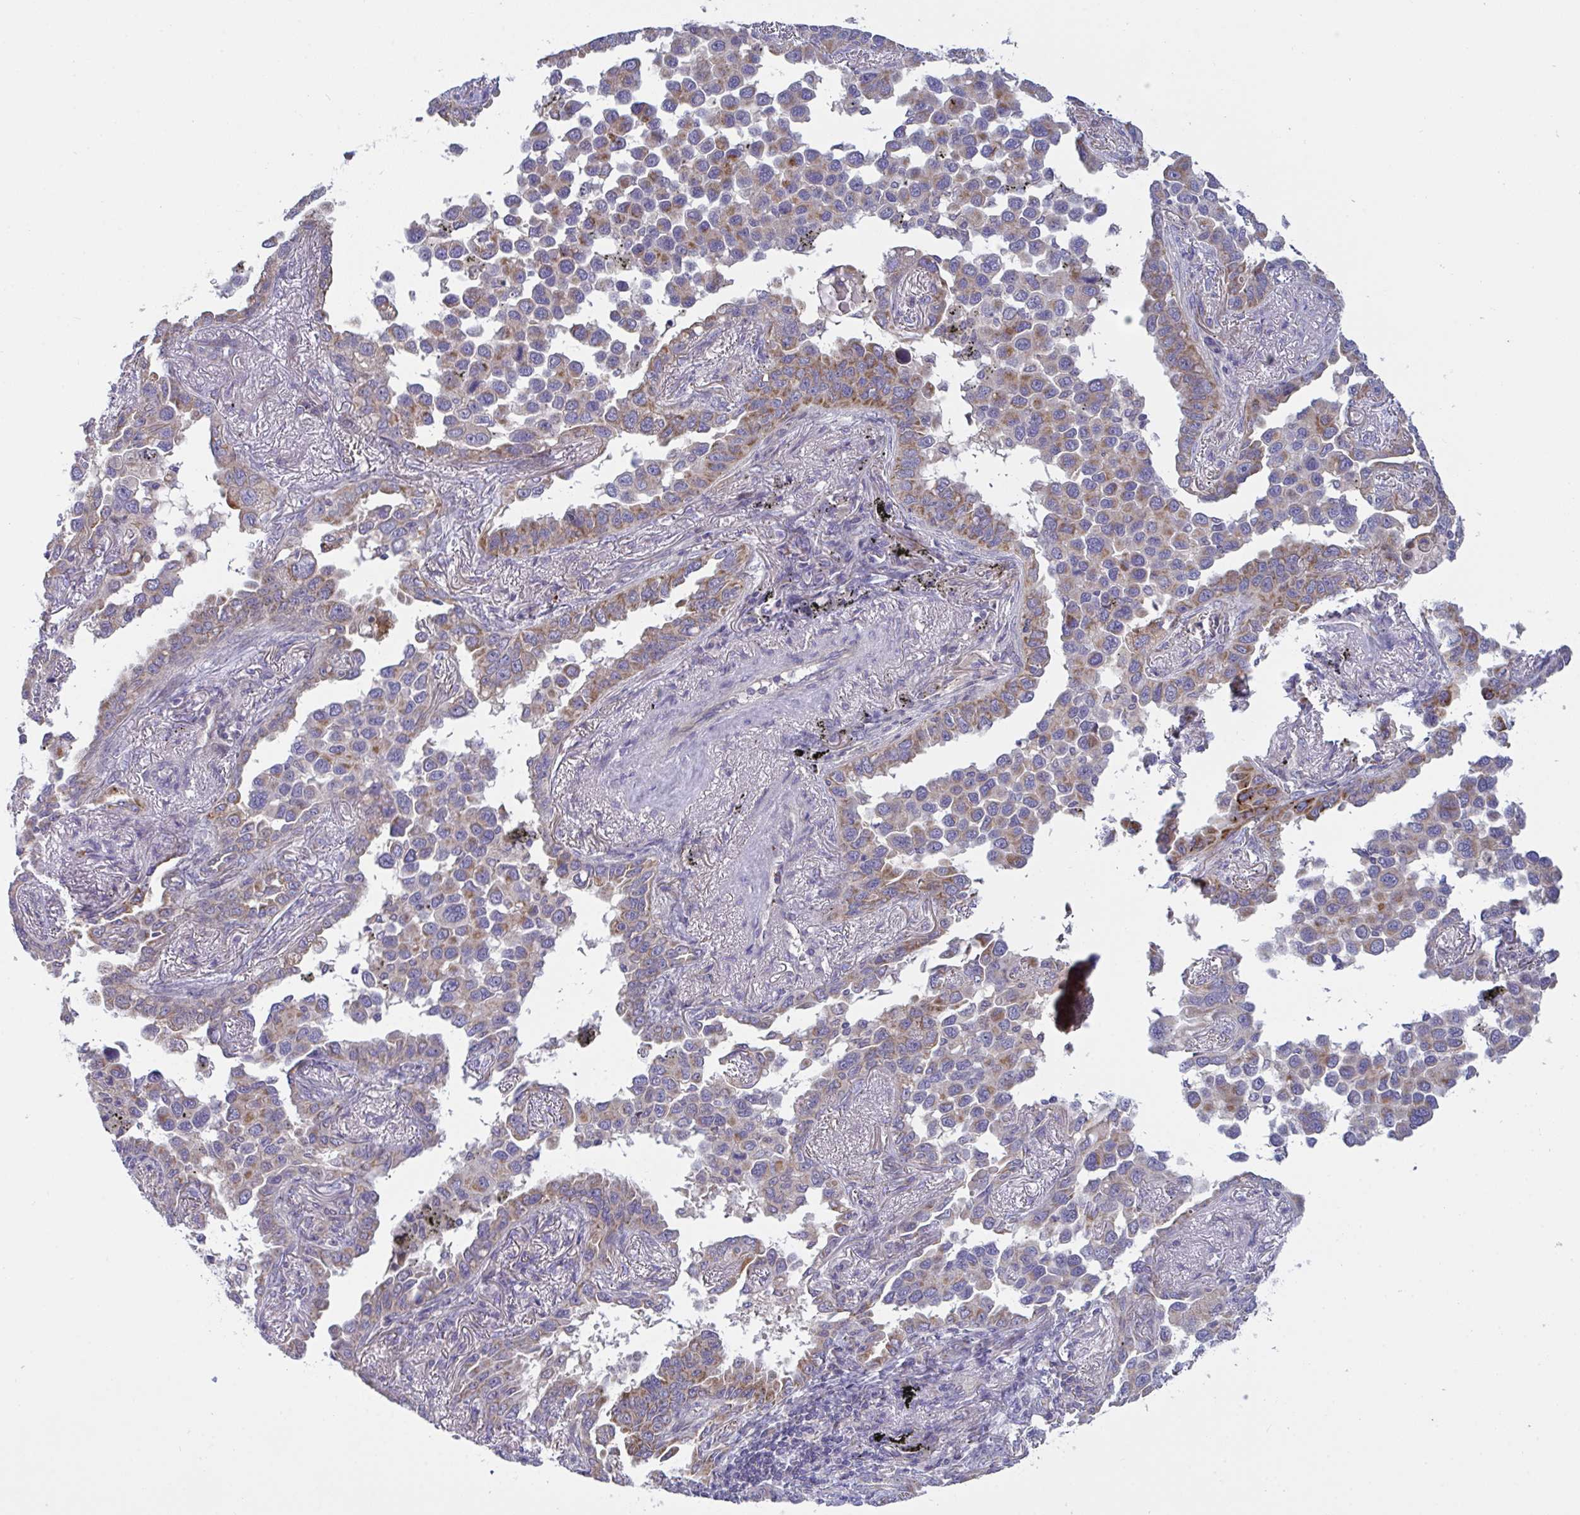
{"staining": {"intensity": "moderate", "quantity": "25%-75%", "location": "cytoplasmic/membranous"}, "tissue": "lung cancer", "cell_type": "Tumor cells", "image_type": "cancer", "snomed": [{"axis": "morphology", "description": "Adenocarcinoma, NOS"}, {"axis": "topography", "description": "Lung"}], "caption": "Immunohistochemical staining of human lung cancer displays moderate cytoplasmic/membranous protein expression in about 25%-75% of tumor cells.", "gene": "MRPS2", "patient": {"sex": "male", "age": 67}}